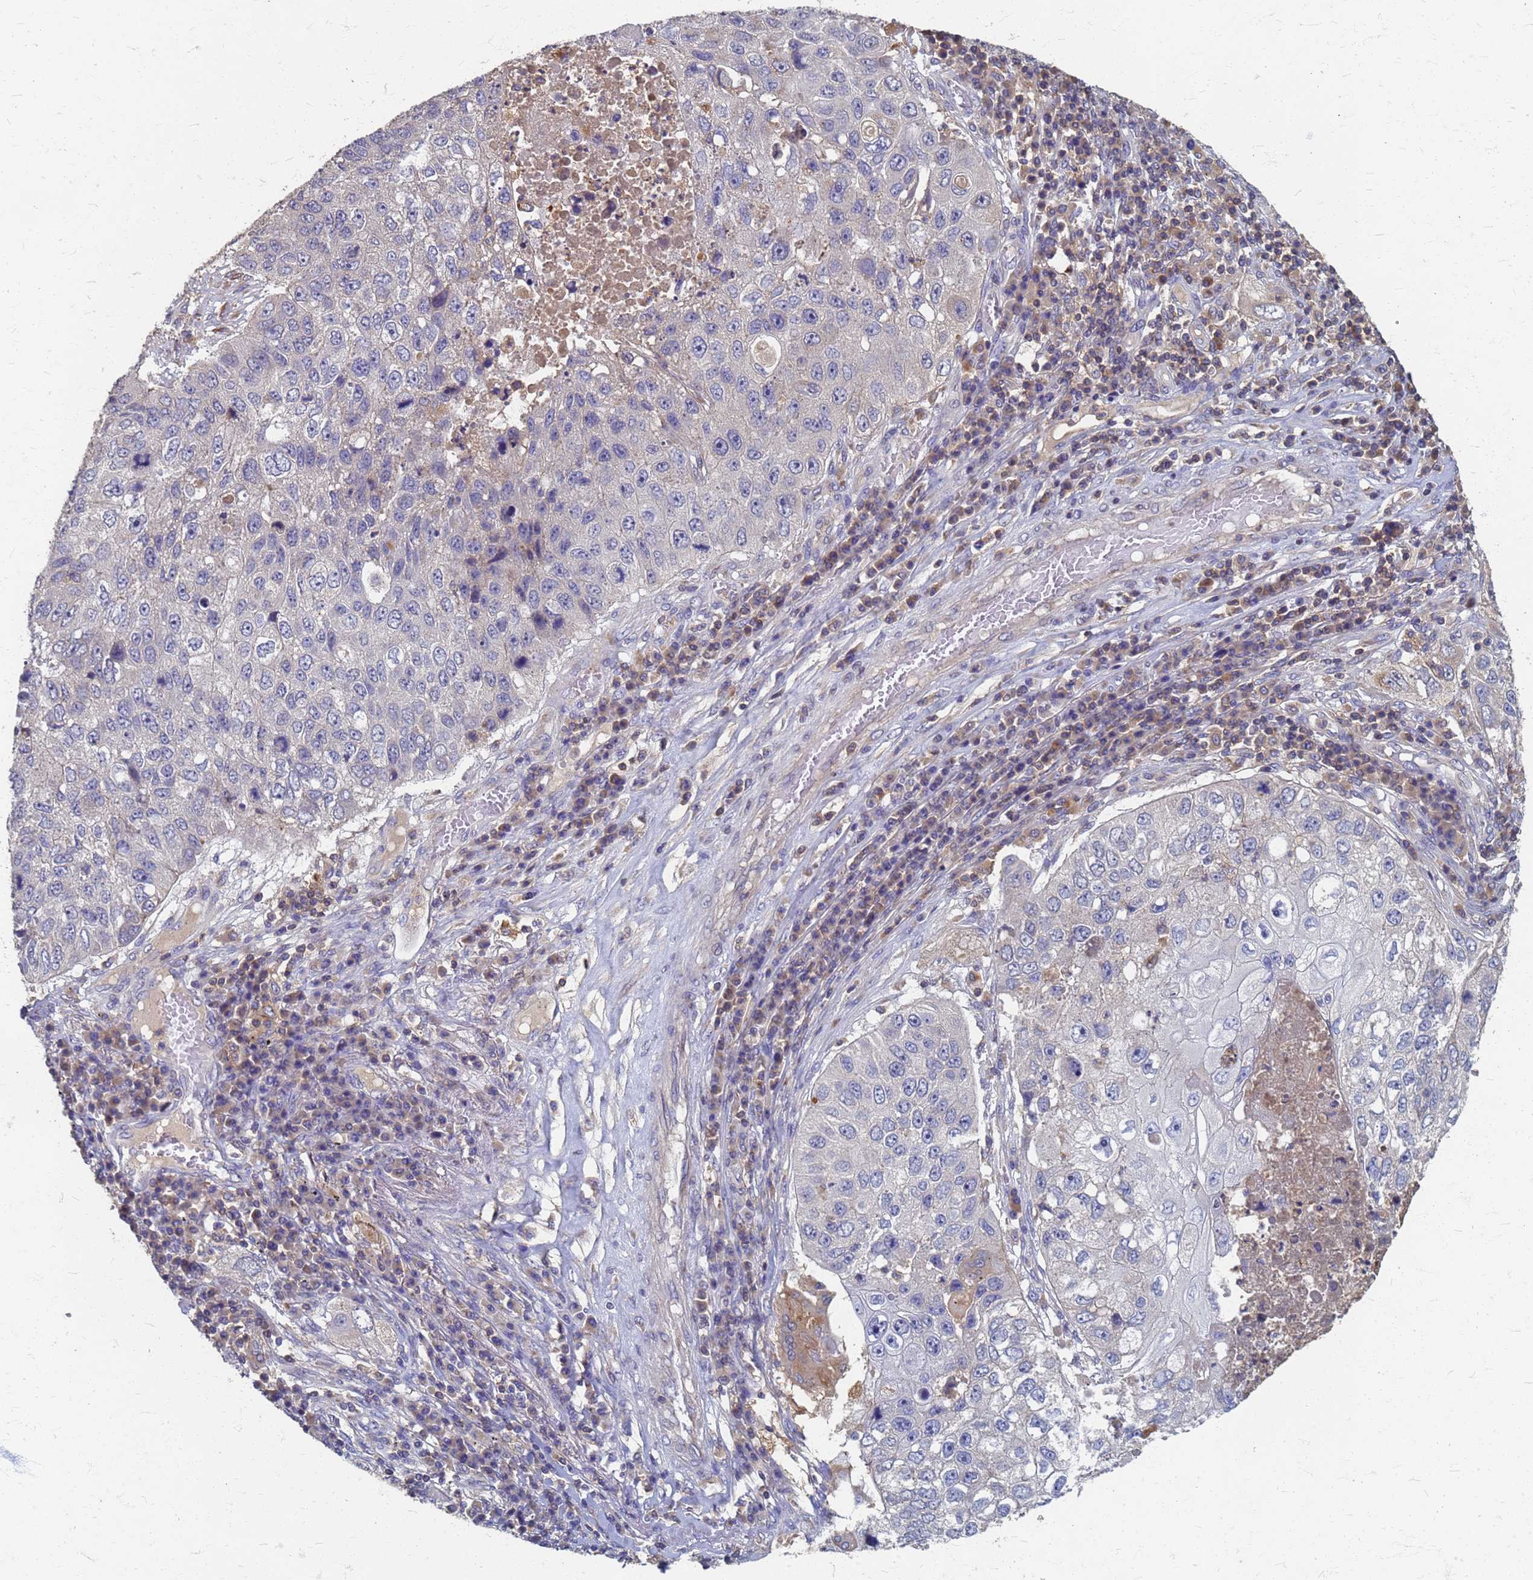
{"staining": {"intensity": "negative", "quantity": "none", "location": "none"}, "tissue": "lung cancer", "cell_type": "Tumor cells", "image_type": "cancer", "snomed": [{"axis": "morphology", "description": "Squamous cell carcinoma, NOS"}, {"axis": "topography", "description": "Lung"}], "caption": "Lung cancer (squamous cell carcinoma) was stained to show a protein in brown. There is no significant expression in tumor cells.", "gene": "KRCC1", "patient": {"sex": "male", "age": 61}}